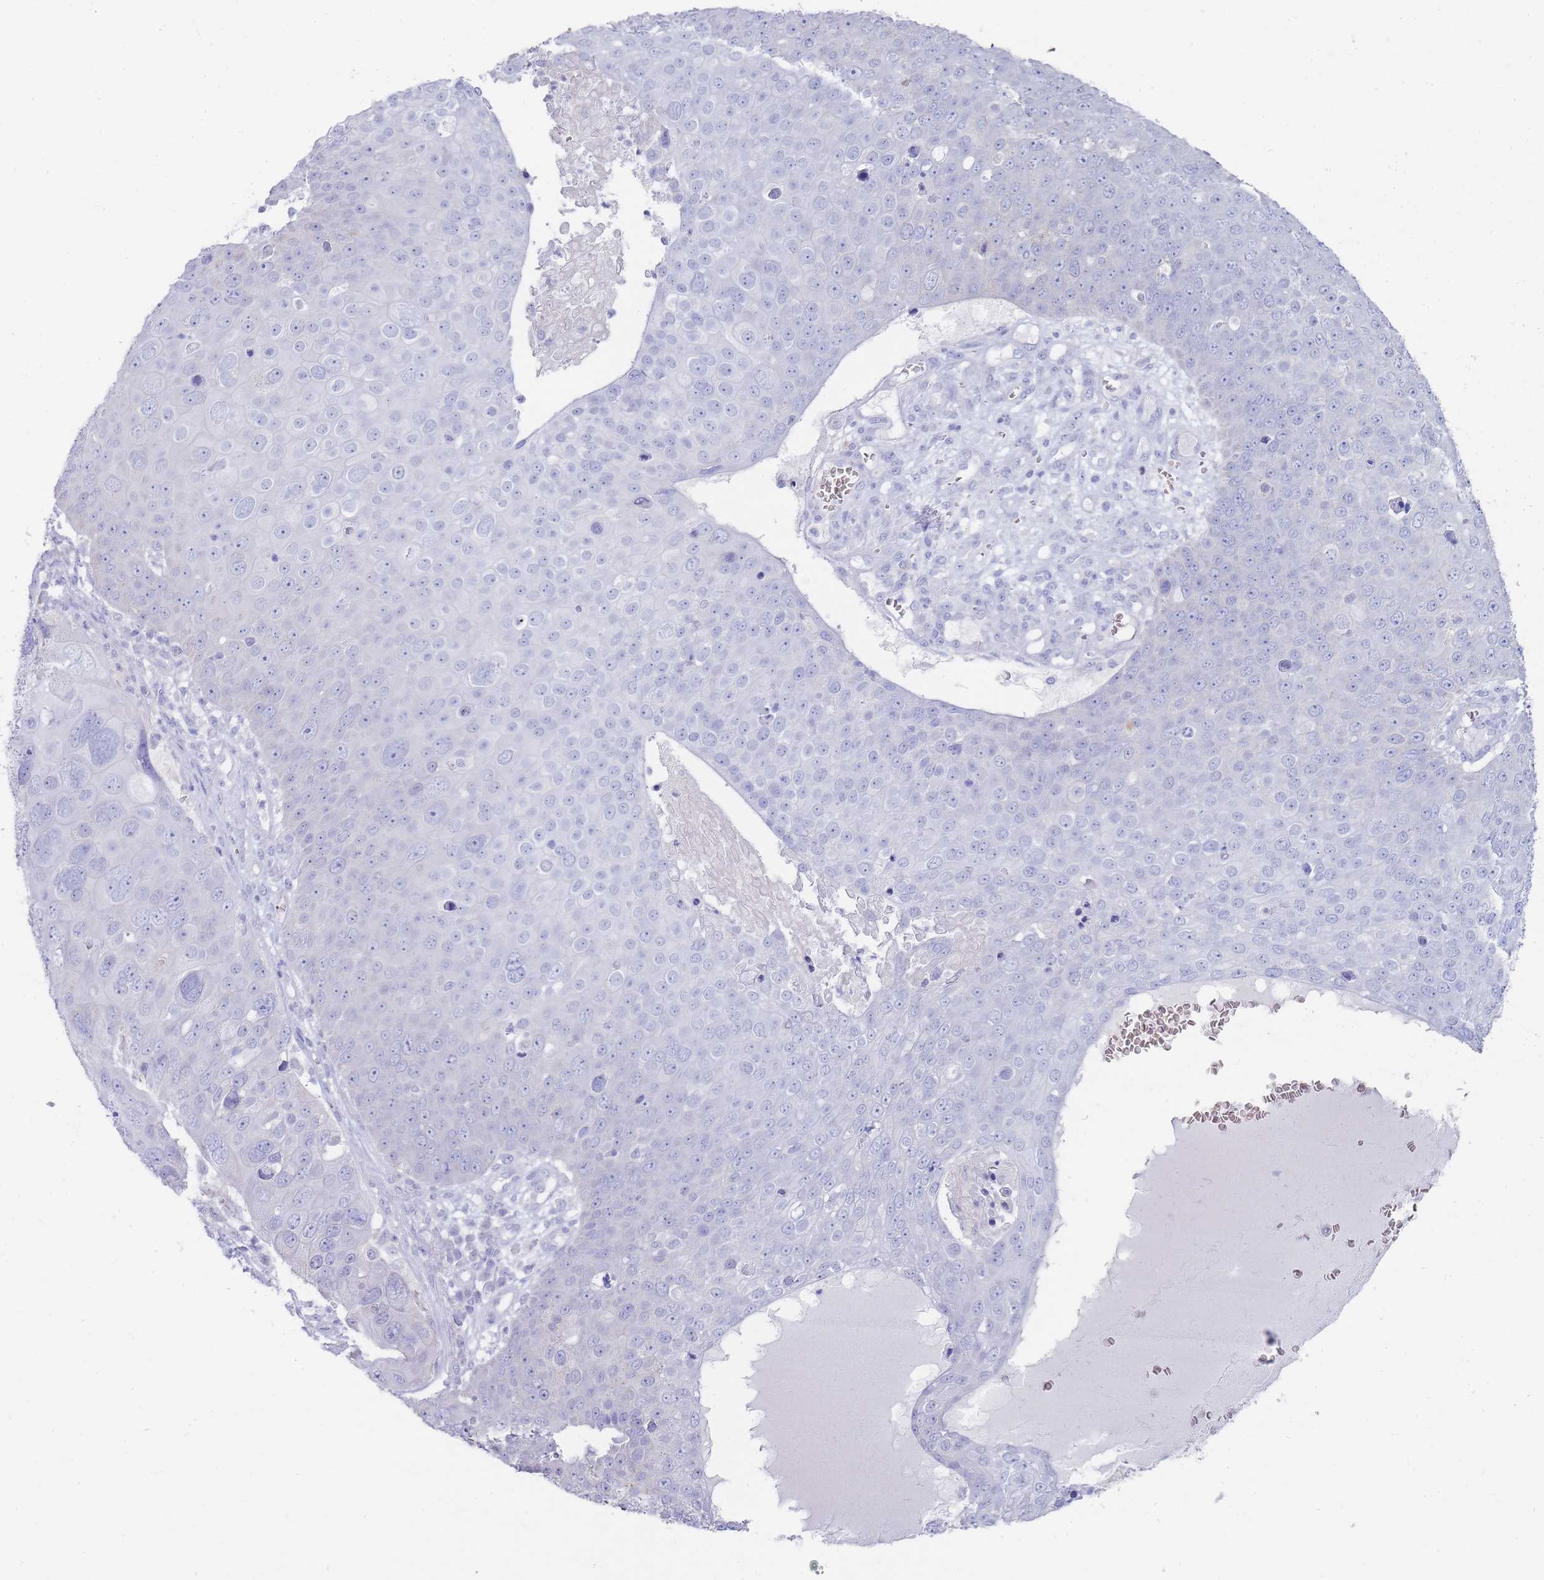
{"staining": {"intensity": "negative", "quantity": "none", "location": "none"}, "tissue": "skin cancer", "cell_type": "Tumor cells", "image_type": "cancer", "snomed": [{"axis": "morphology", "description": "Squamous cell carcinoma, NOS"}, {"axis": "topography", "description": "Skin"}], "caption": "Immunohistochemistry (IHC) of squamous cell carcinoma (skin) demonstrates no positivity in tumor cells.", "gene": "HBG2", "patient": {"sex": "male", "age": 71}}